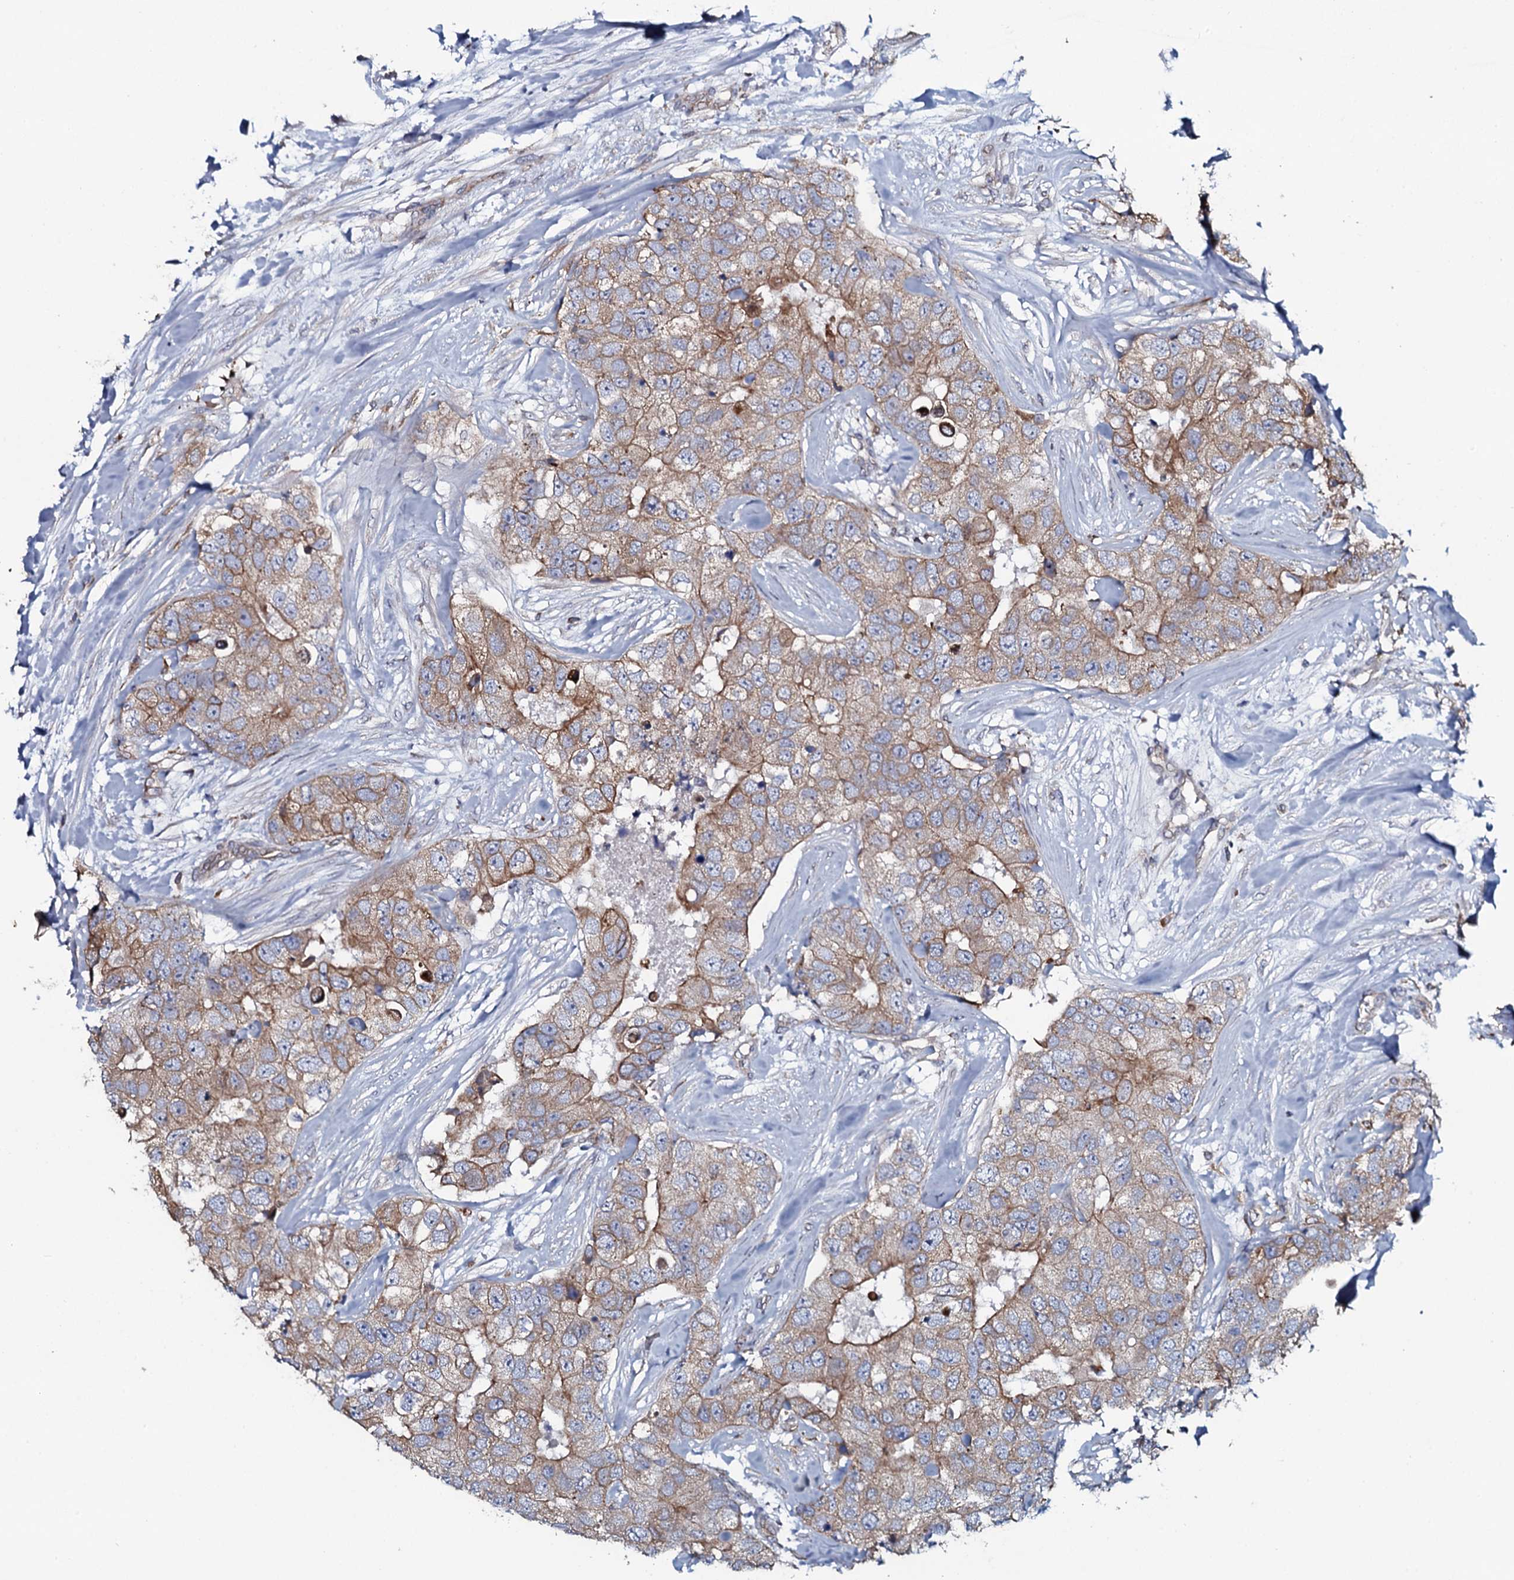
{"staining": {"intensity": "moderate", "quantity": "25%-75%", "location": "cytoplasmic/membranous"}, "tissue": "breast cancer", "cell_type": "Tumor cells", "image_type": "cancer", "snomed": [{"axis": "morphology", "description": "Duct carcinoma"}, {"axis": "topography", "description": "Breast"}], "caption": "Human breast cancer stained with a protein marker demonstrates moderate staining in tumor cells.", "gene": "TMEM151A", "patient": {"sex": "female", "age": 62}}